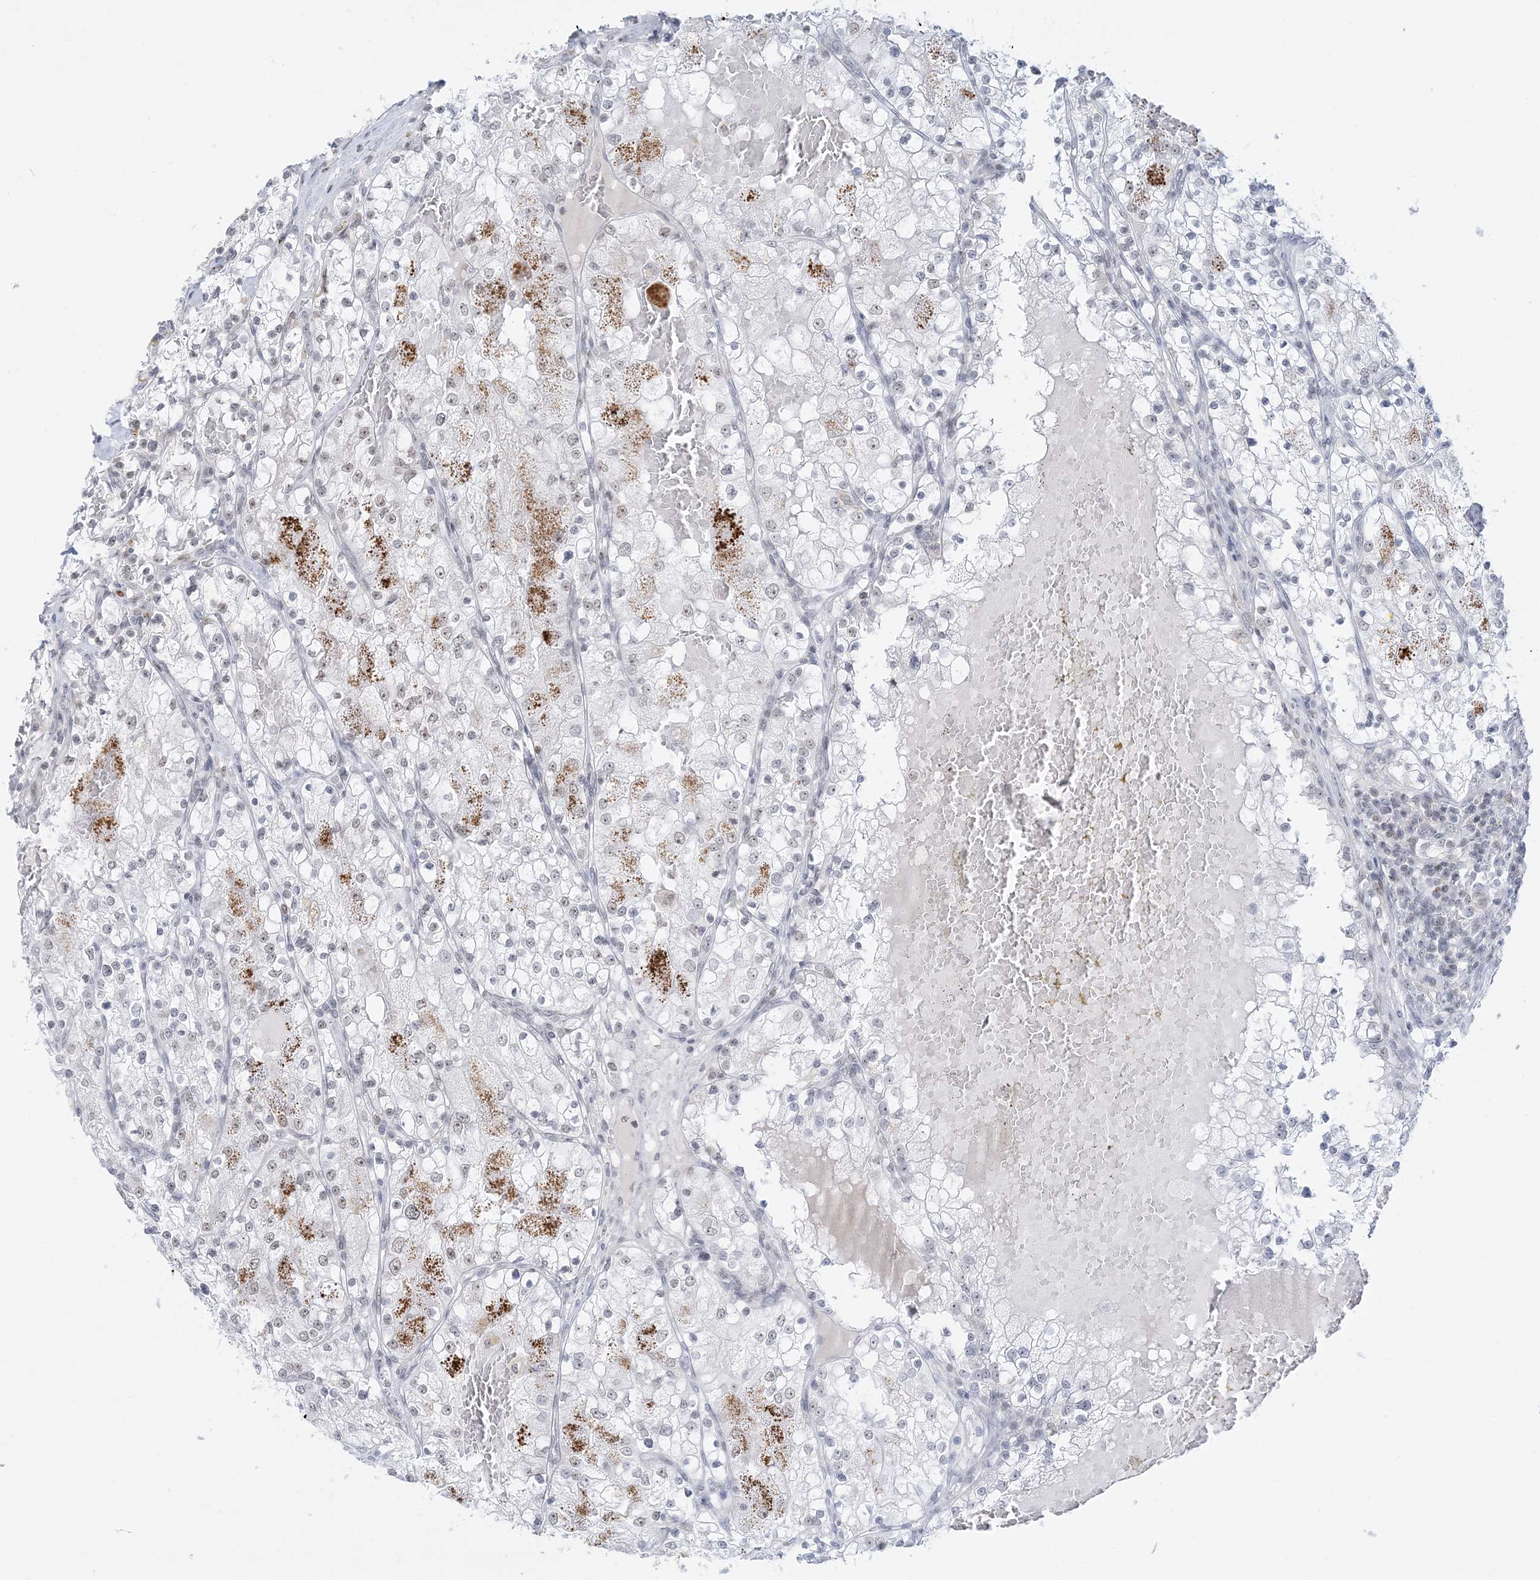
{"staining": {"intensity": "moderate", "quantity": "<25%", "location": "cytoplasmic/membranous,nuclear"}, "tissue": "renal cancer", "cell_type": "Tumor cells", "image_type": "cancer", "snomed": [{"axis": "morphology", "description": "Normal tissue, NOS"}, {"axis": "morphology", "description": "Adenocarcinoma, NOS"}, {"axis": "topography", "description": "Kidney"}], "caption": "Brown immunohistochemical staining in renal cancer demonstrates moderate cytoplasmic/membranous and nuclear expression in about <25% of tumor cells.", "gene": "DDX21", "patient": {"sex": "male", "age": 68}}